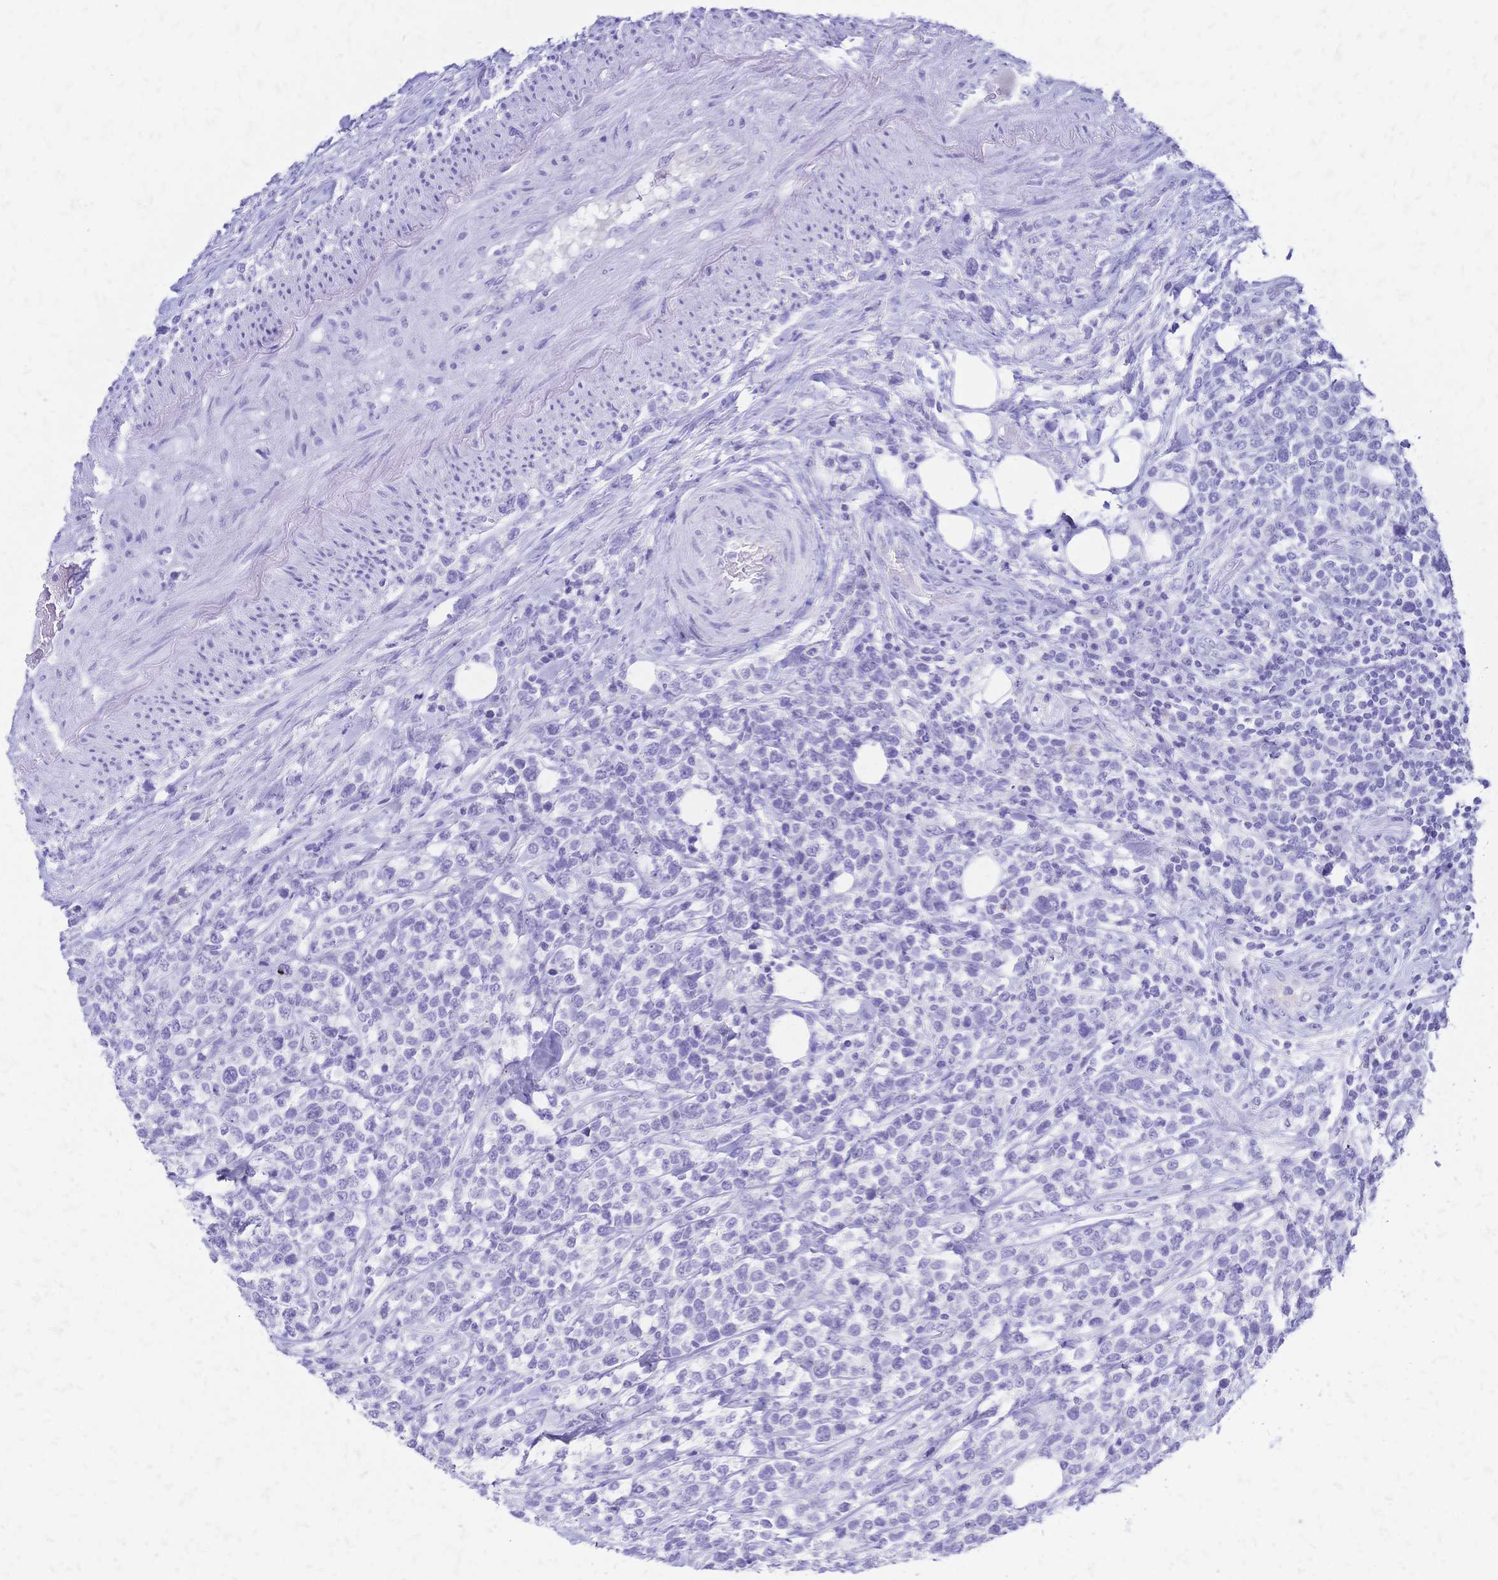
{"staining": {"intensity": "negative", "quantity": "none", "location": "none"}, "tissue": "lymphoma", "cell_type": "Tumor cells", "image_type": "cancer", "snomed": [{"axis": "morphology", "description": "Malignant lymphoma, non-Hodgkin's type, High grade"}, {"axis": "topography", "description": "Soft tissue"}], "caption": "The immunohistochemistry micrograph has no significant staining in tumor cells of lymphoma tissue.", "gene": "FA2H", "patient": {"sex": "female", "age": 56}}